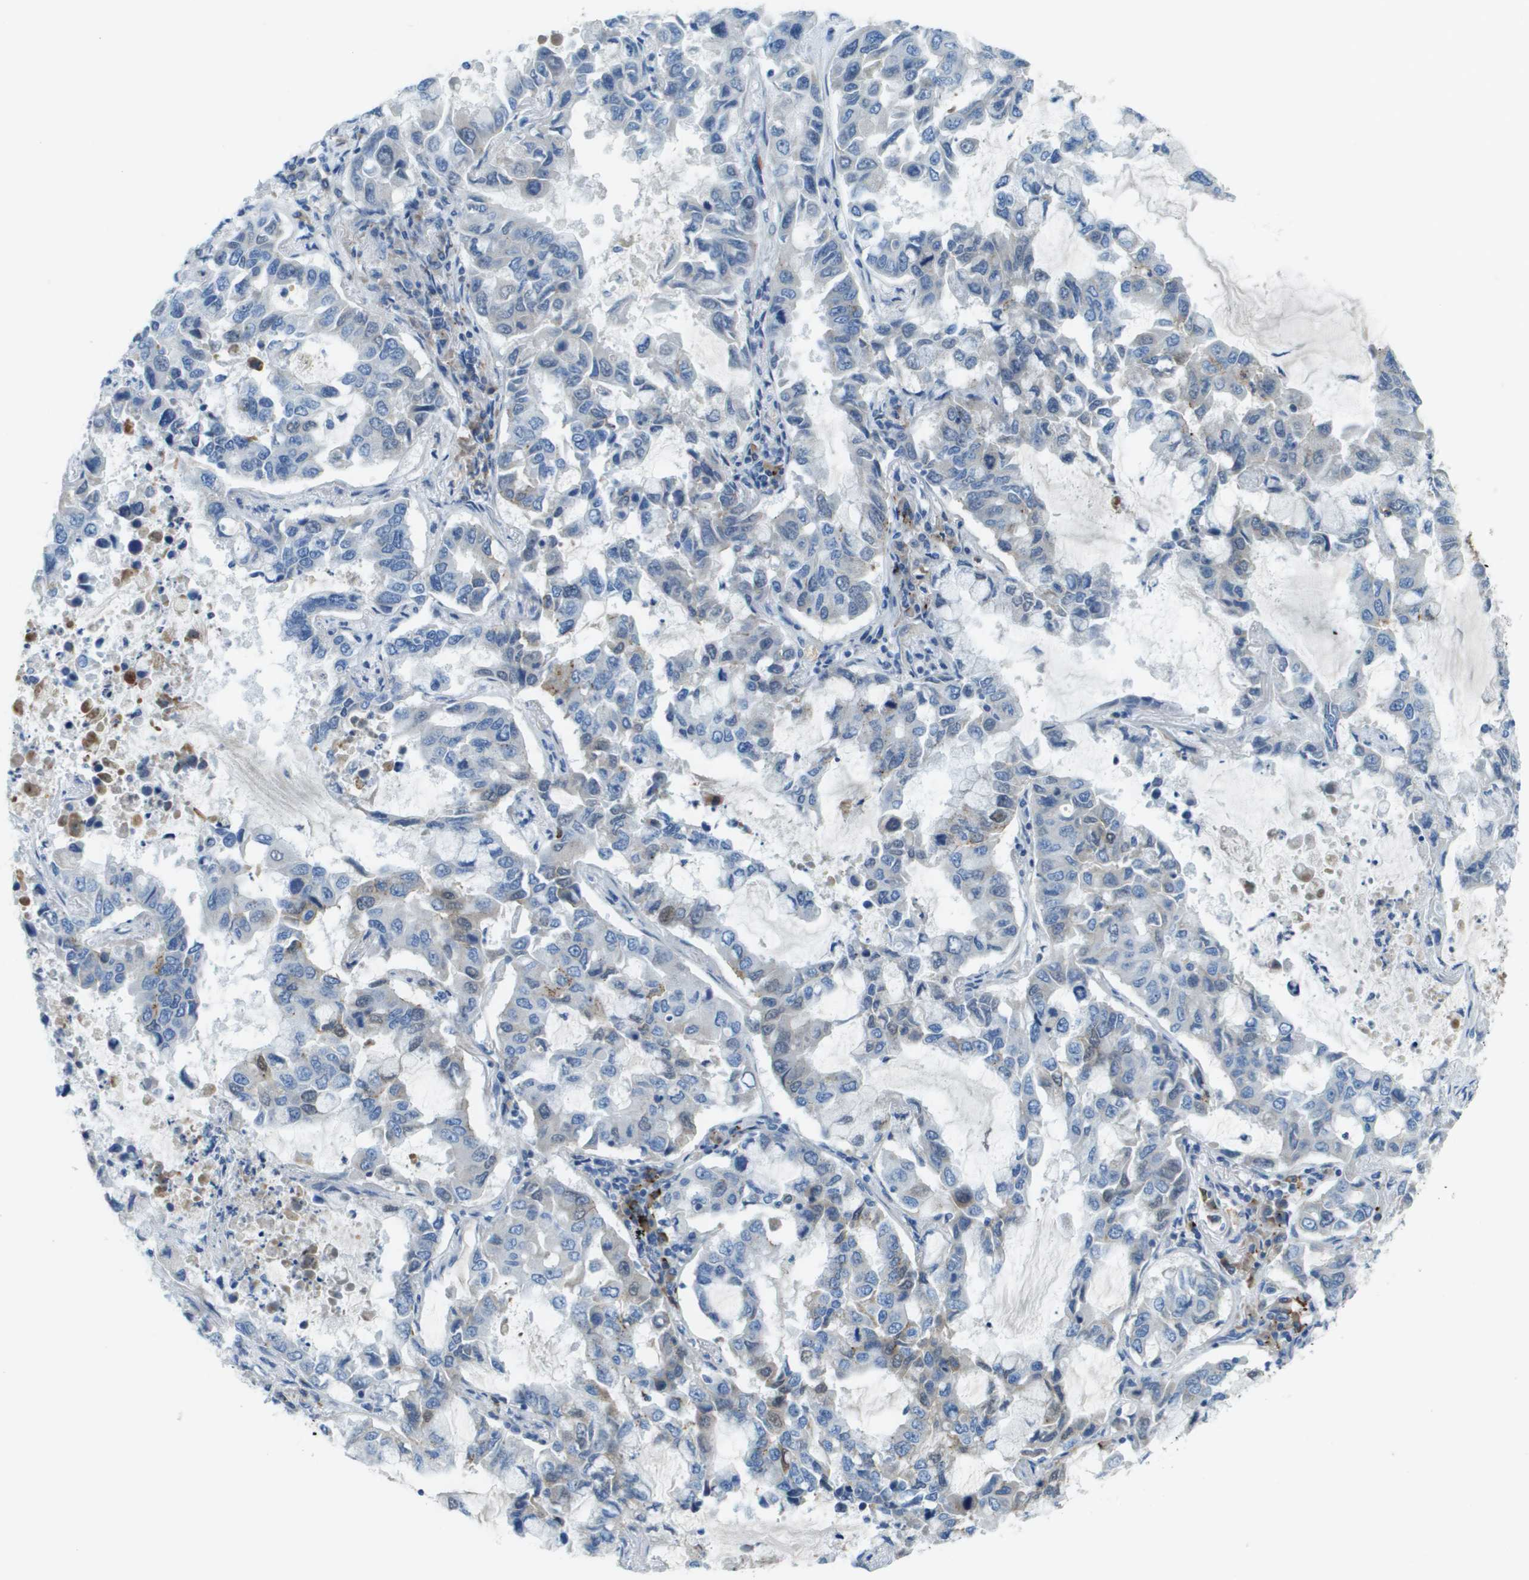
{"staining": {"intensity": "weak", "quantity": "<25%", "location": "cytoplasmic/membranous"}, "tissue": "lung cancer", "cell_type": "Tumor cells", "image_type": "cancer", "snomed": [{"axis": "morphology", "description": "Adenocarcinoma, NOS"}, {"axis": "topography", "description": "Lung"}], "caption": "Histopathology image shows no protein expression in tumor cells of adenocarcinoma (lung) tissue.", "gene": "SDC1", "patient": {"sex": "male", "age": 64}}